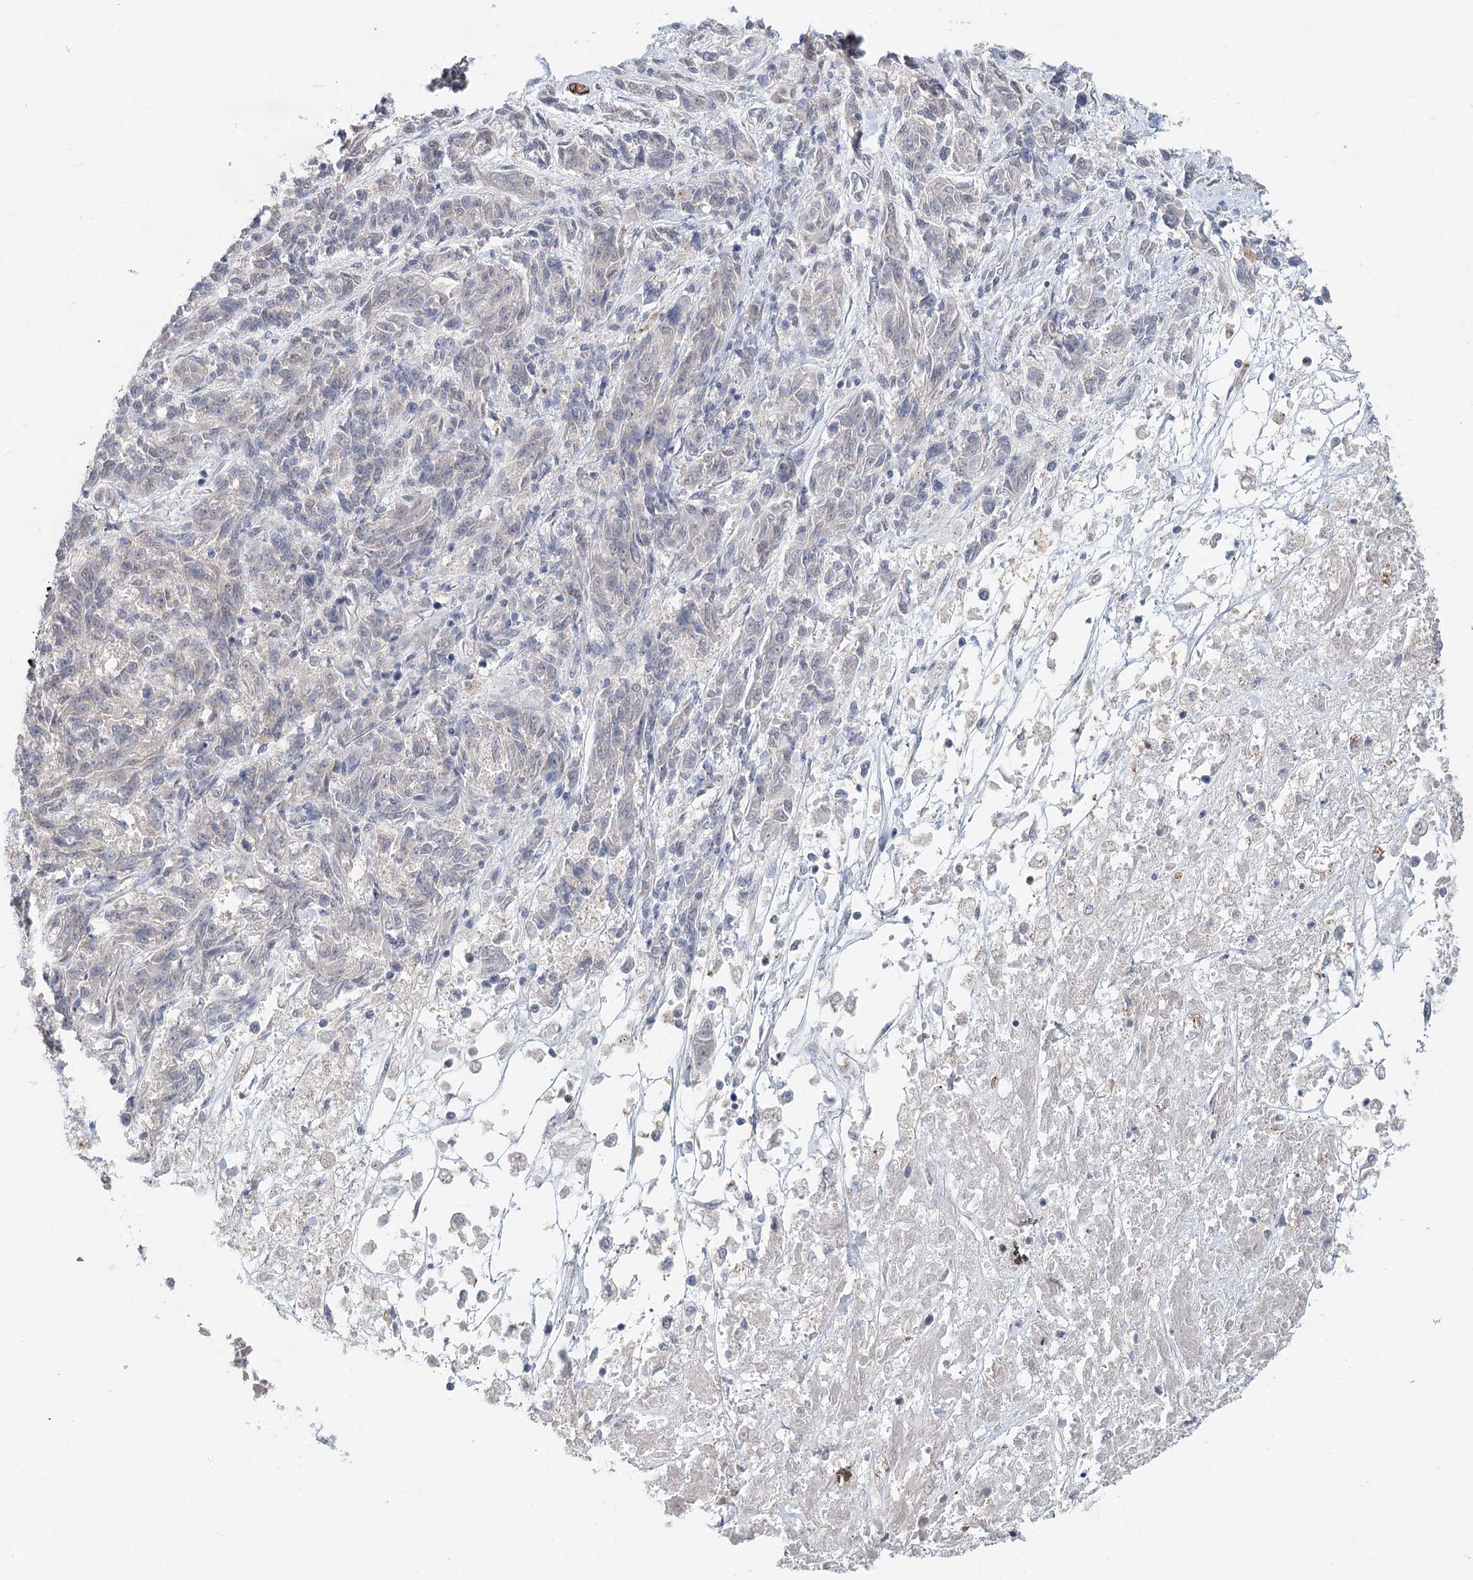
{"staining": {"intensity": "negative", "quantity": "none", "location": "none"}, "tissue": "melanoma", "cell_type": "Tumor cells", "image_type": "cancer", "snomed": [{"axis": "morphology", "description": "Malignant melanoma, NOS"}, {"axis": "topography", "description": "Skin"}], "caption": "IHC histopathology image of neoplastic tissue: malignant melanoma stained with DAB demonstrates no significant protein staining in tumor cells. (DAB immunohistochemistry (IHC) with hematoxylin counter stain).", "gene": "FBXO7", "patient": {"sex": "male", "age": 53}}